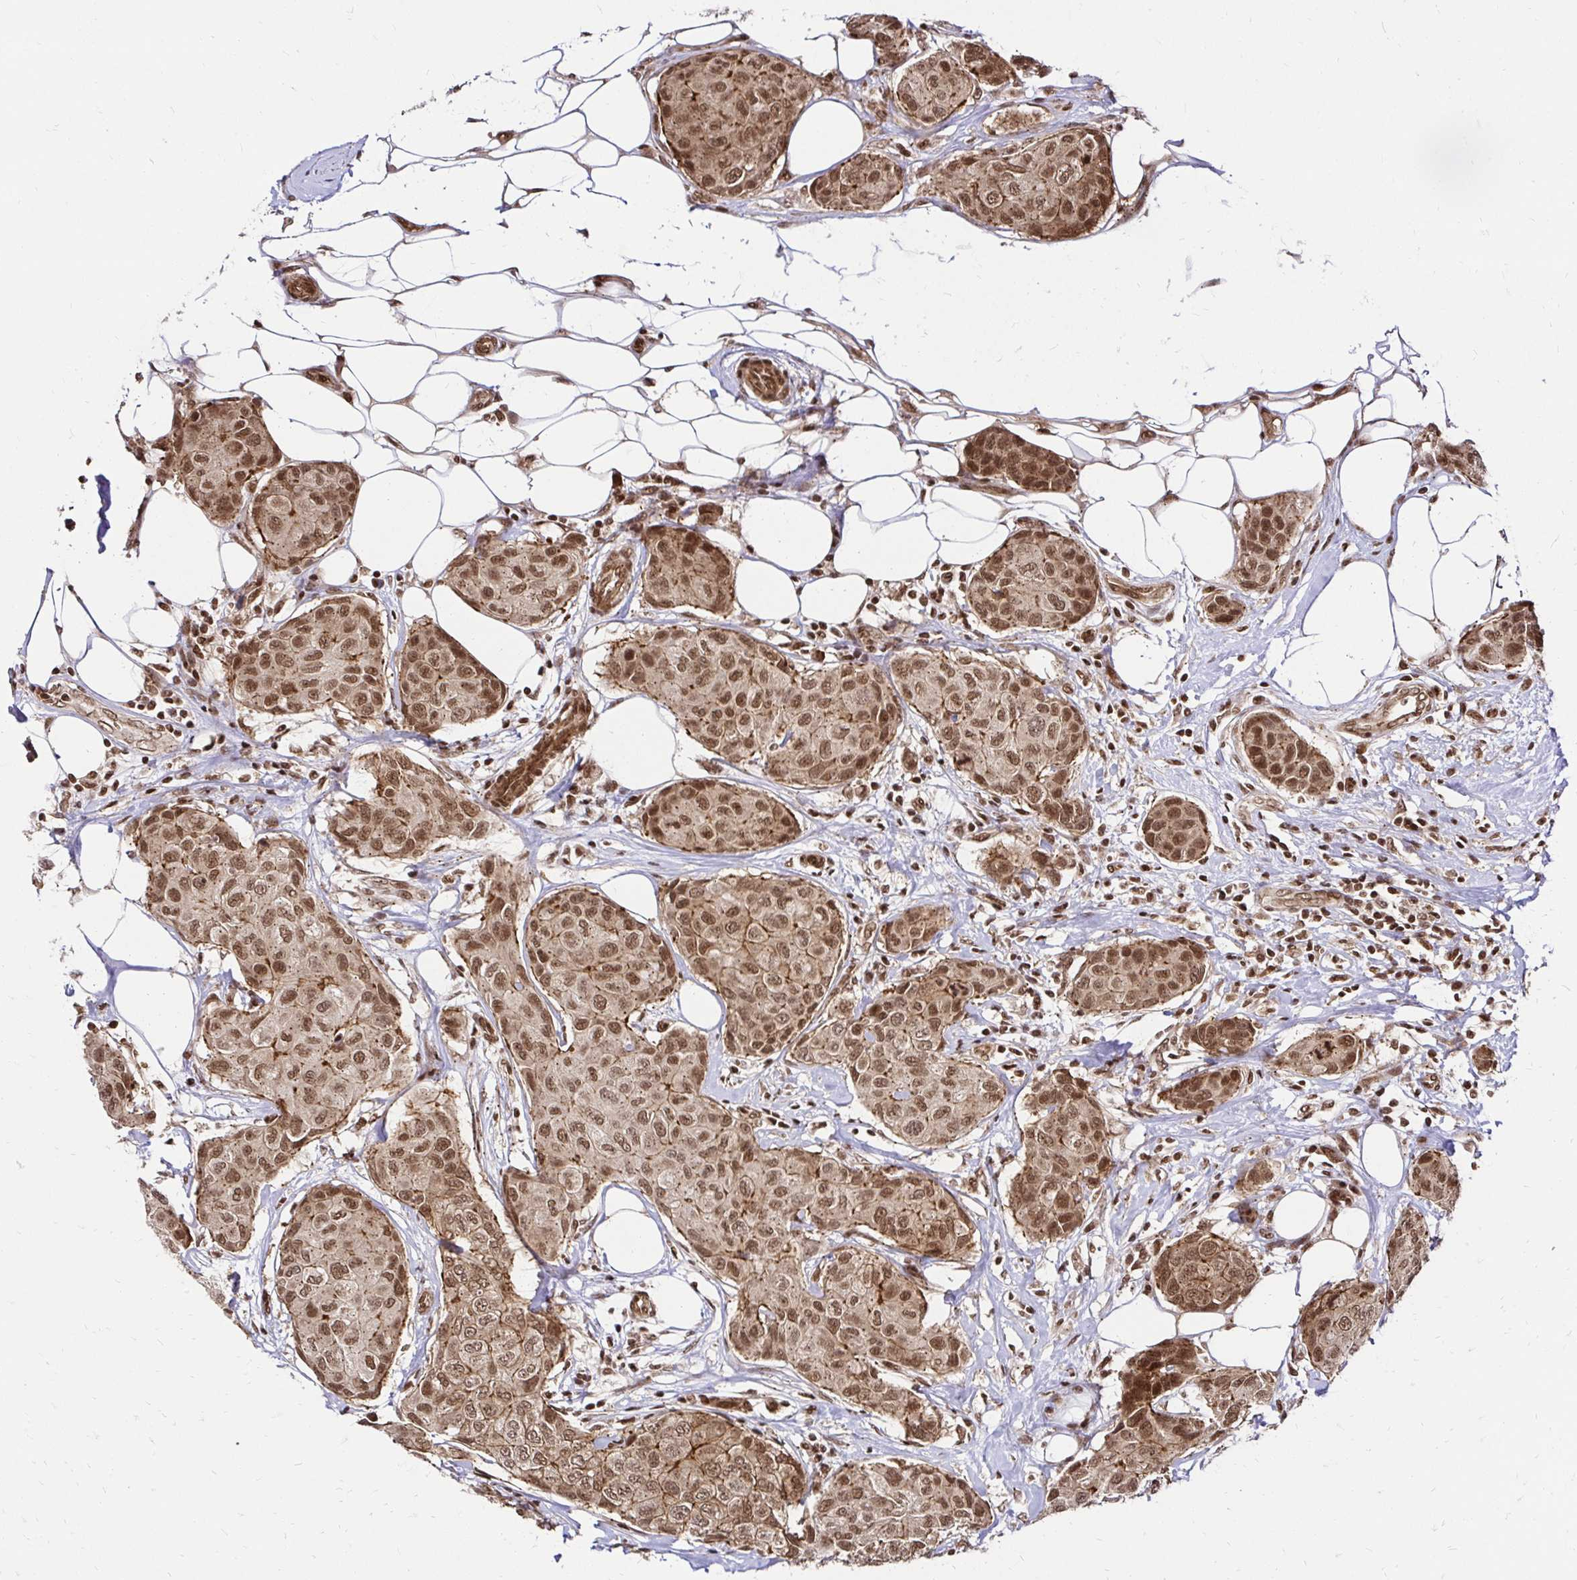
{"staining": {"intensity": "moderate", "quantity": ">75%", "location": "cytoplasmic/membranous,nuclear"}, "tissue": "breast cancer", "cell_type": "Tumor cells", "image_type": "cancer", "snomed": [{"axis": "morphology", "description": "Duct carcinoma"}, {"axis": "topography", "description": "Breast"}, {"axis": "topography", "description": "Lymph node"}], "caption": "Protein staining reveals moderate cytoplasmic/membranous and nuclear staining in about >75% of tumor cells in breast cancer (intraductal carcinoma).", "gene": "GLYR1", "patient": {"sex": "female", "age": 80}}